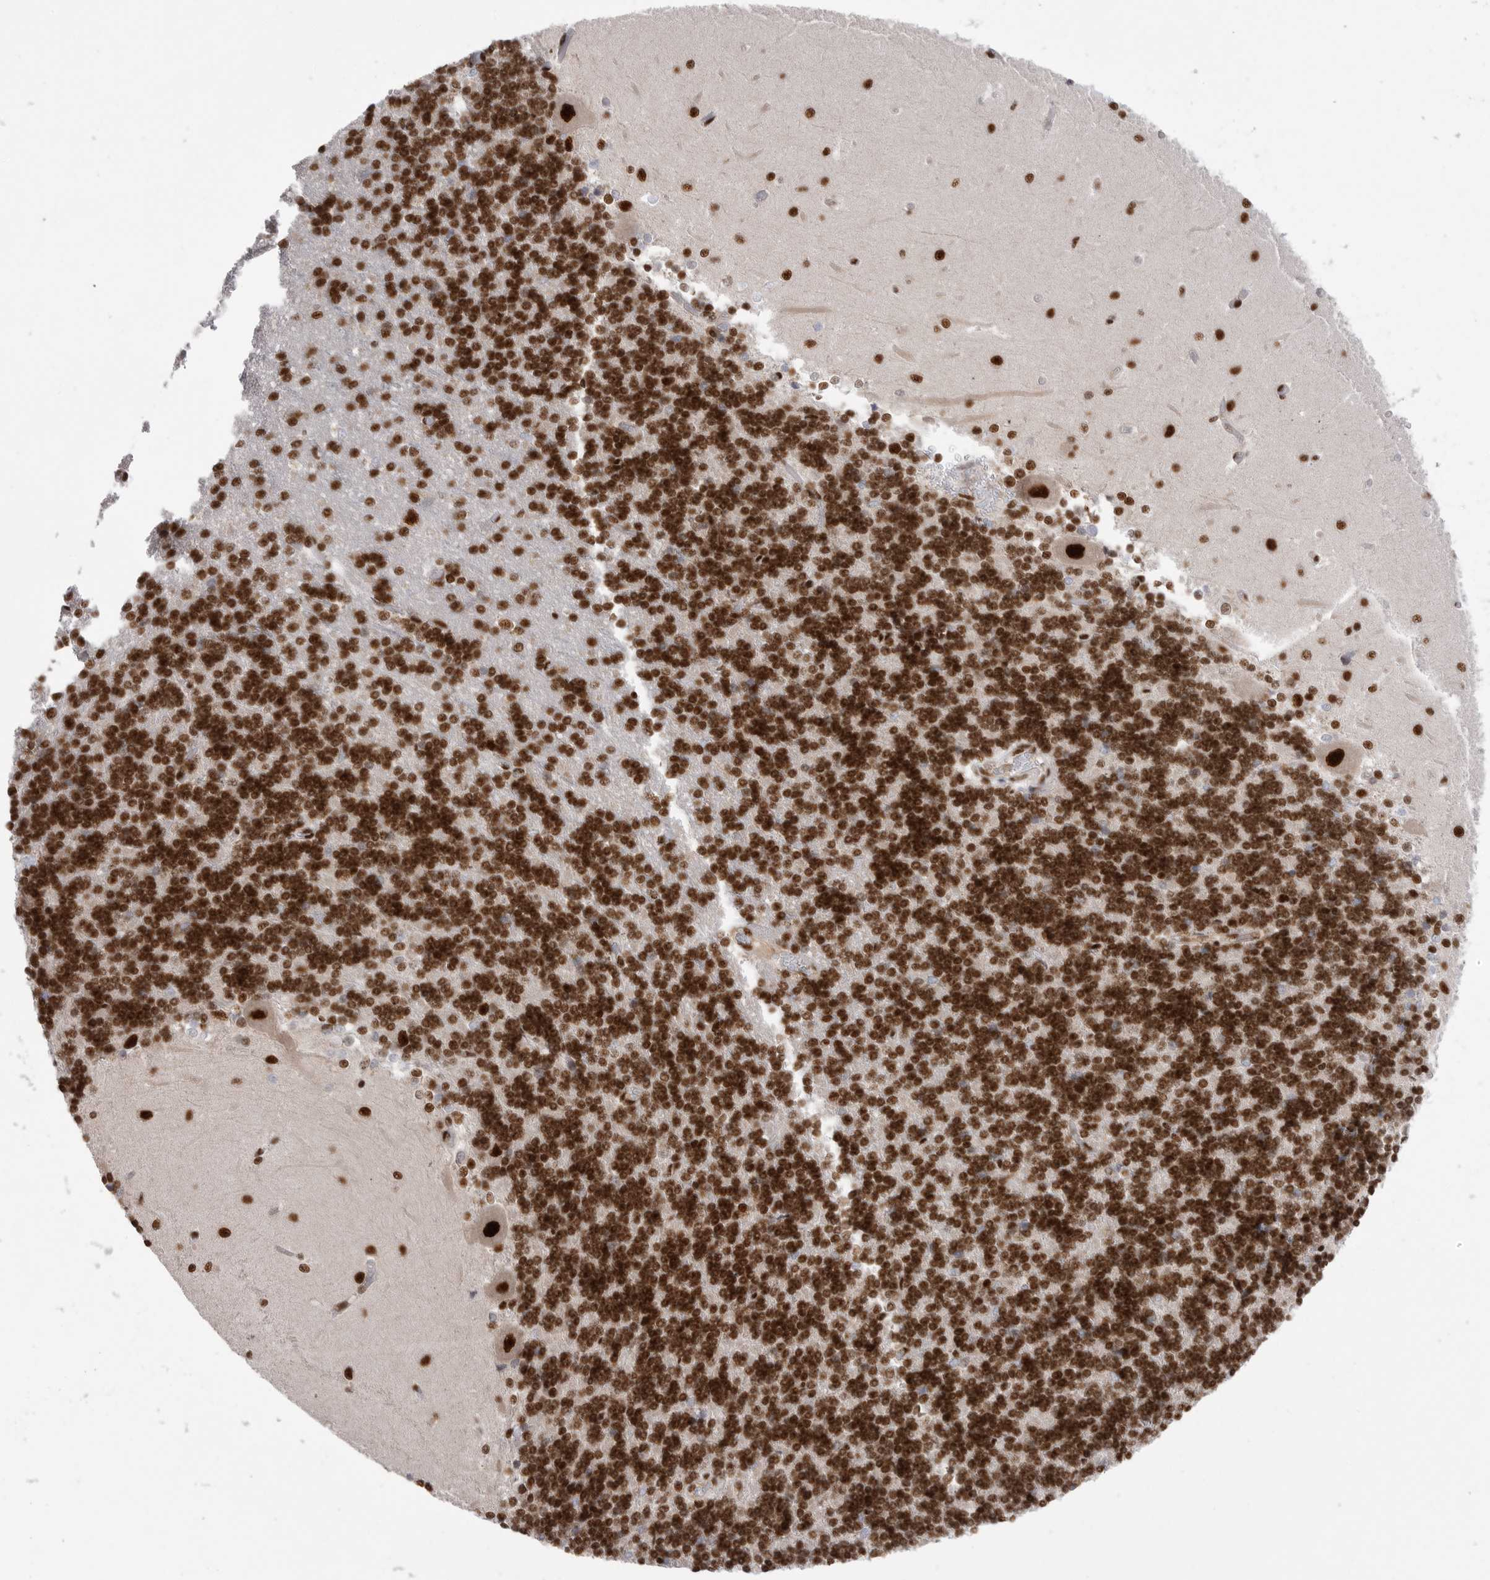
{"staining": {"intensity": "strong", "quantity": ">75%", "location": "nuclear"}, "tissue": "cerebellum", "cell_type": "Cells in granular layer", "image_type": "normal", "snomed": [{"axis": "morphology", "description": "Normal tissue, NOS"}, {"axis": "topography", "description": "Cerebellum"}], "caption": "Immunohistochemistry histopathology image of unremarkable cerebellum: cerebellum stained using immunohistochemistry reveals high levels of strong protein expression localized specifically in the nuclear of cells in granular layer, appearing as a nuclear brown color.", "gene": "PPP1R8", "patient": {"sex": "male", "age": 37}}